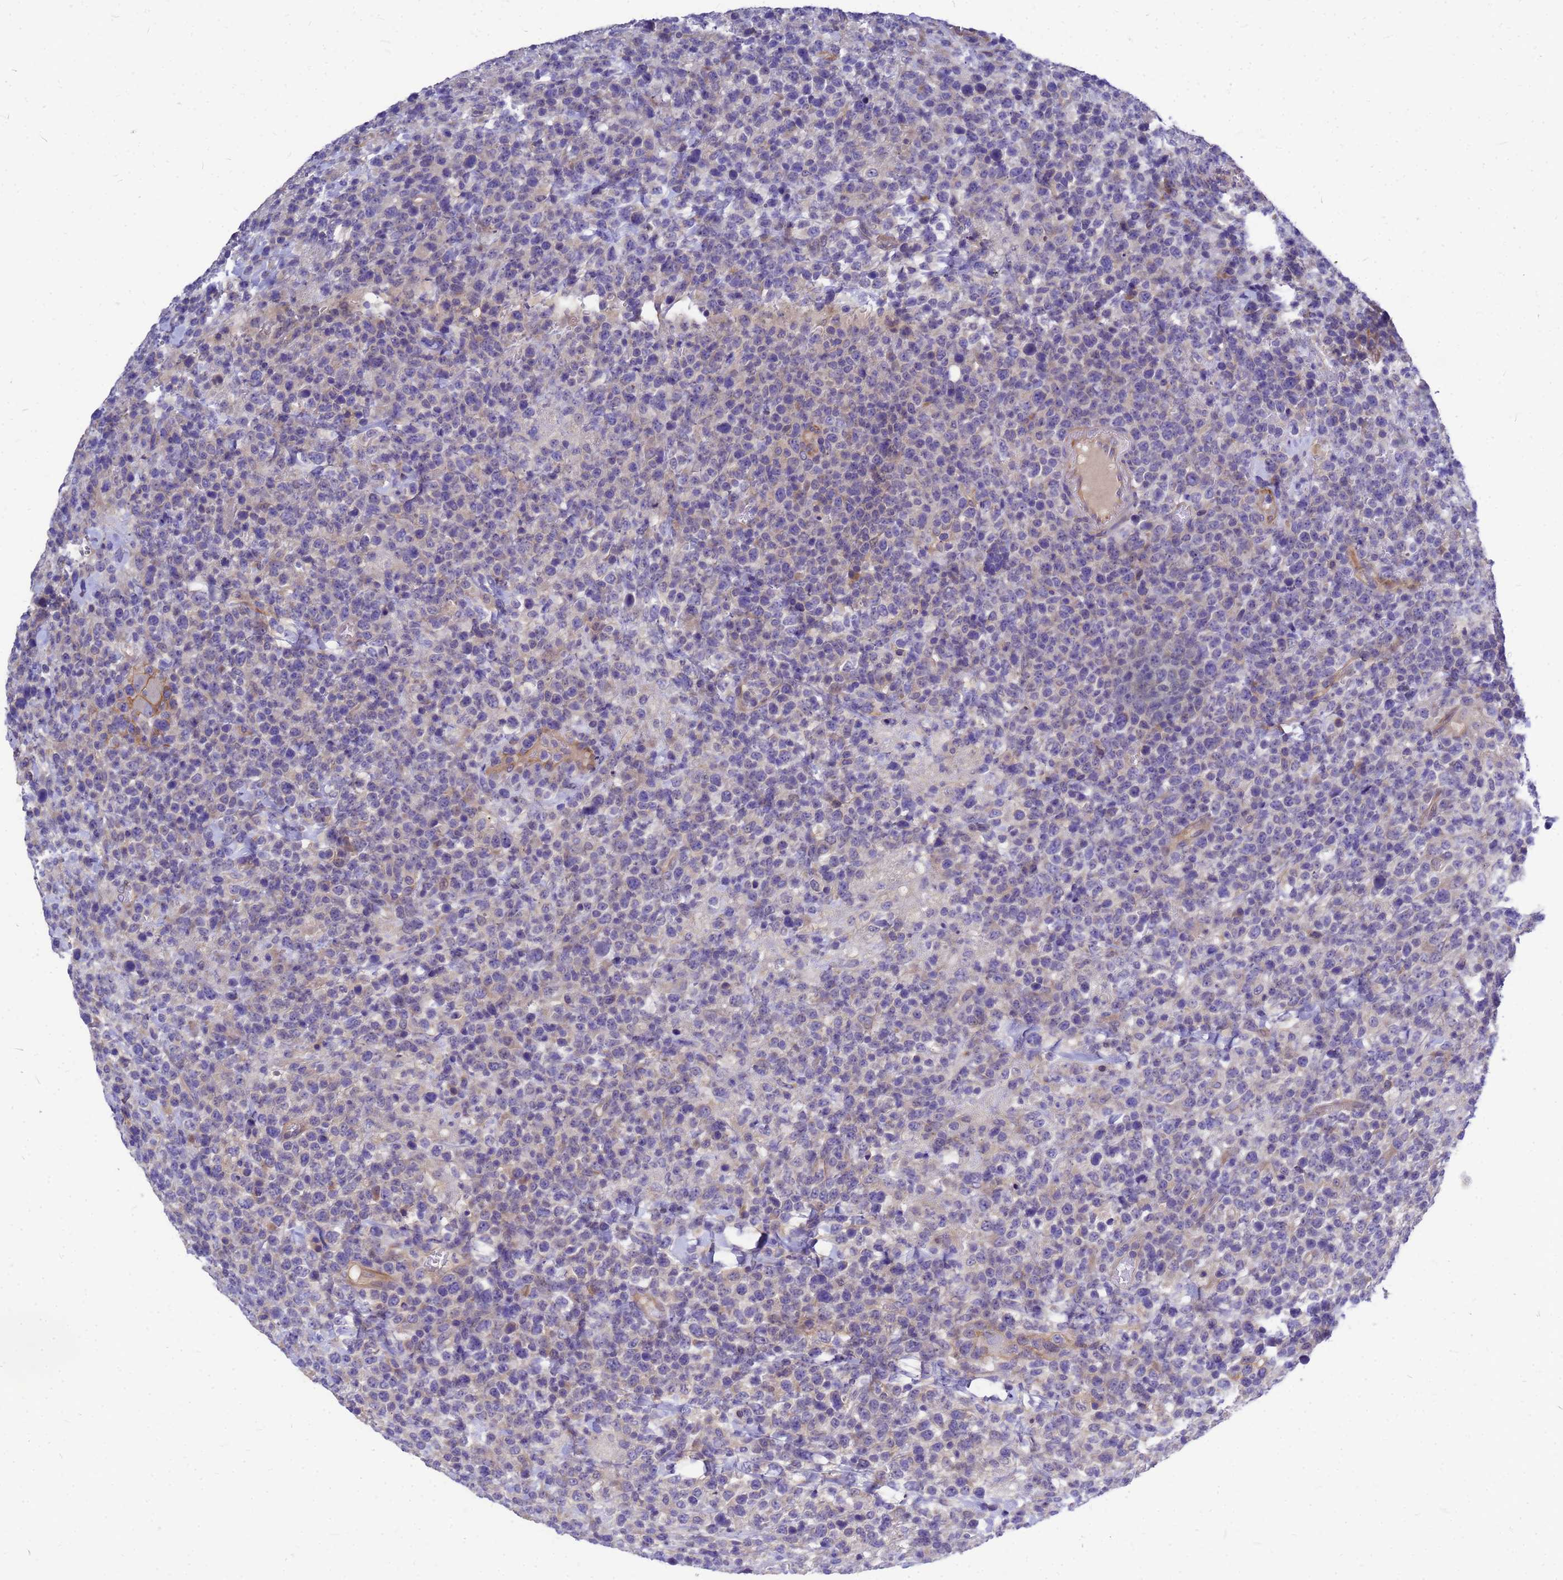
{"staining": {"intensity": "negative", "quantity": "none", "location": "none"}, "tissue": "lymphoma", "cell_type": "Tumor cells", "image_type": "cancer", "snomed": [{"axis": "morphology", "description": "Malignant lymphoma, non-Hodgkin's type, High grade"}, {"axis": "topography", "description": "Colon"}], "caption": "This is an immunohistochemistry (IHC) histopathology image of lymphoma. There is no positivity in tumor cells.", "gene": "FBXW5", "patient": {"sex": "female", "age": 53}}